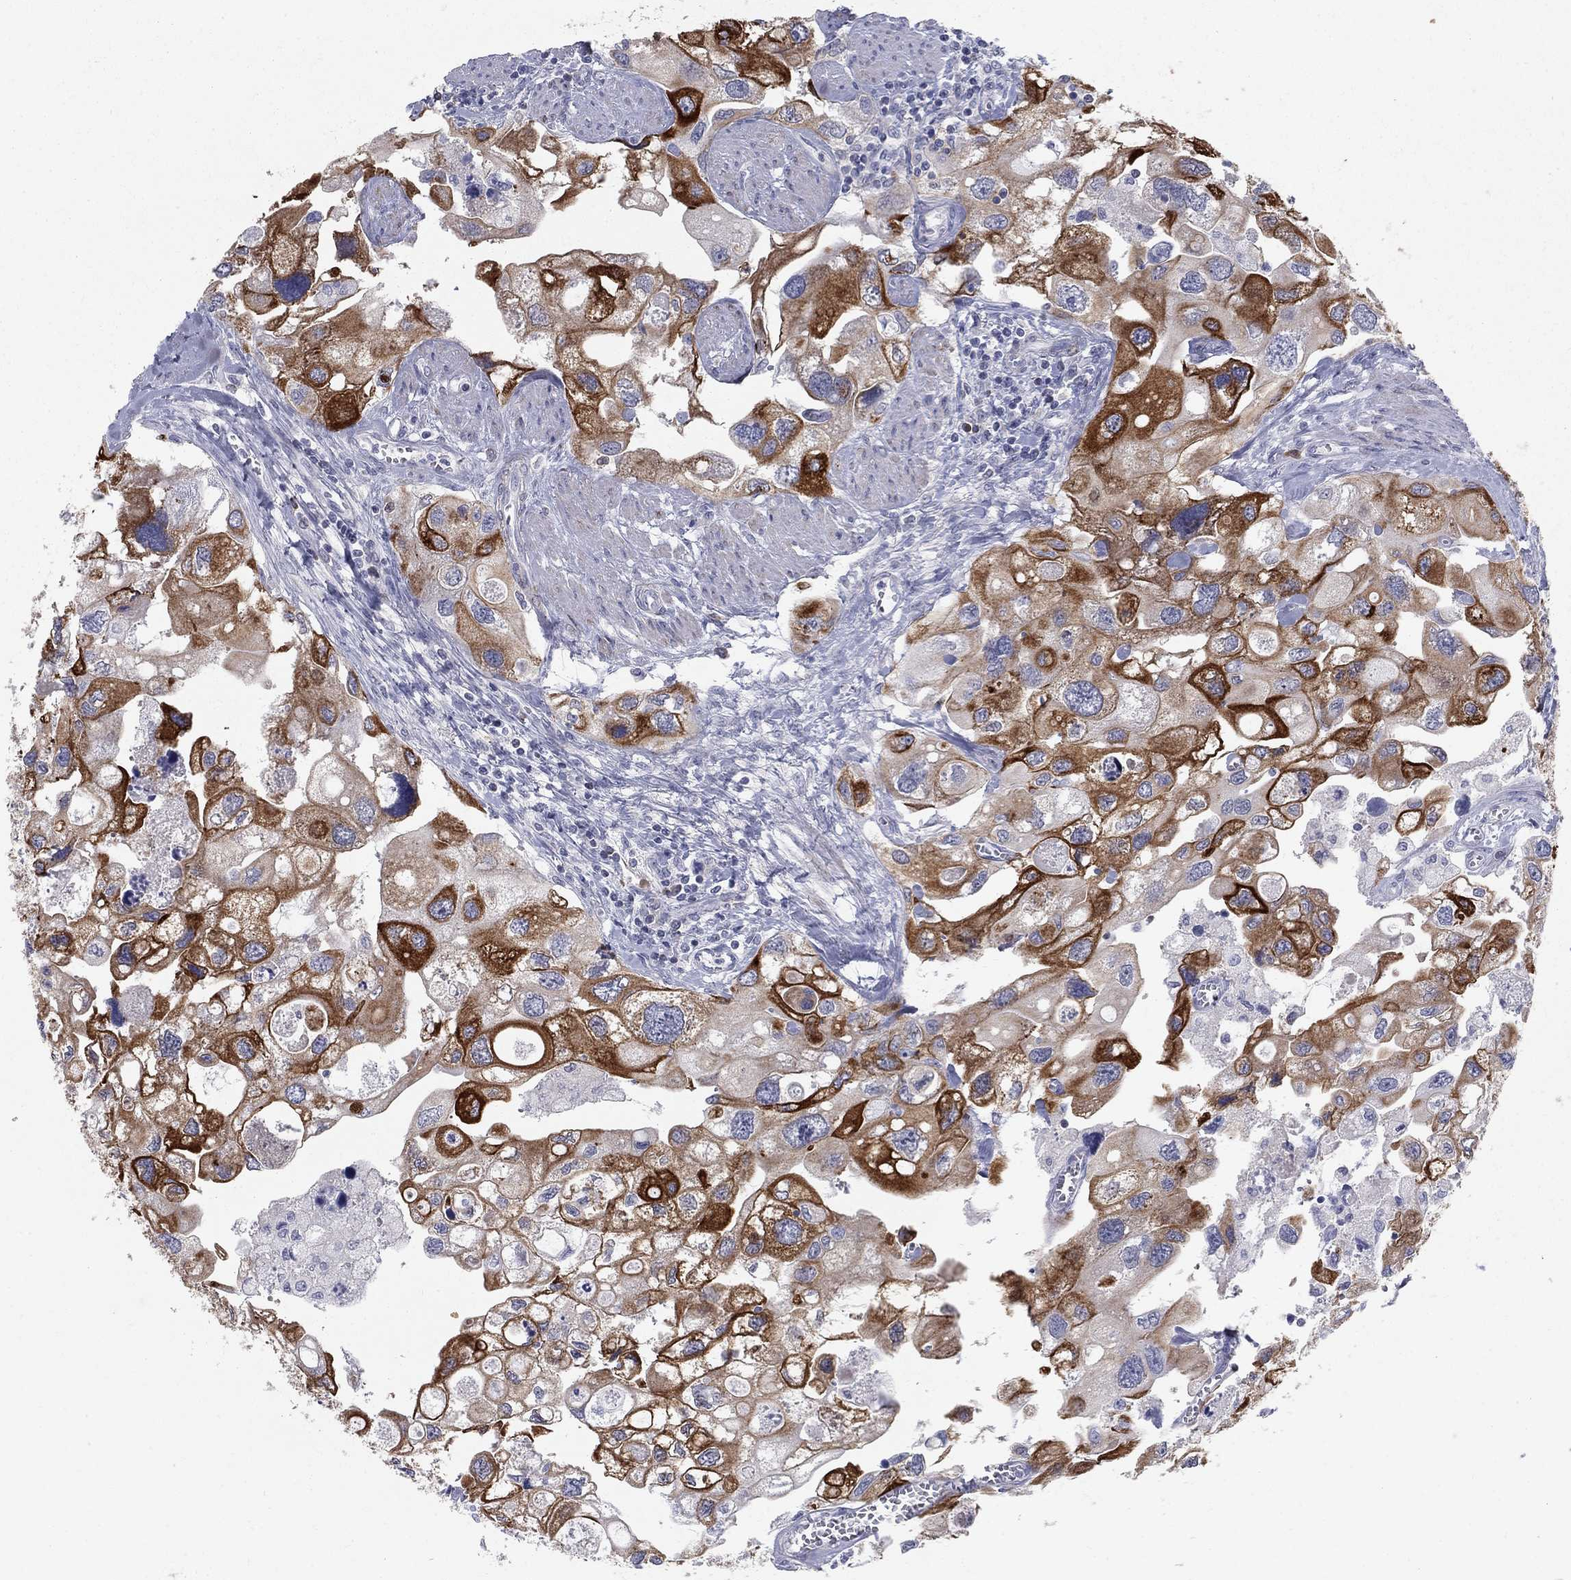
{"staining": {"intensity": "strong", "quantity": "25%-75%", "location": "cytoplasmic/membranous"}, "tissue": "urothelial cancer", "cell_type": "Tumor cells", "image_type": "cancer", "snomed": [{"axis": "morphology", "description": "Urothelial carcinoma, High grade"}, {"axis": "topography", "description": "Urinary bladder"}], "caption": "A high amount of strong cytoplasmic/membranous staining is present in about 25%-75% of tumor cells in urothelial carcinoma (high-grade) tissue.", "gene": "NTRK2", "patient": {"sex": "male", "age": 59}}